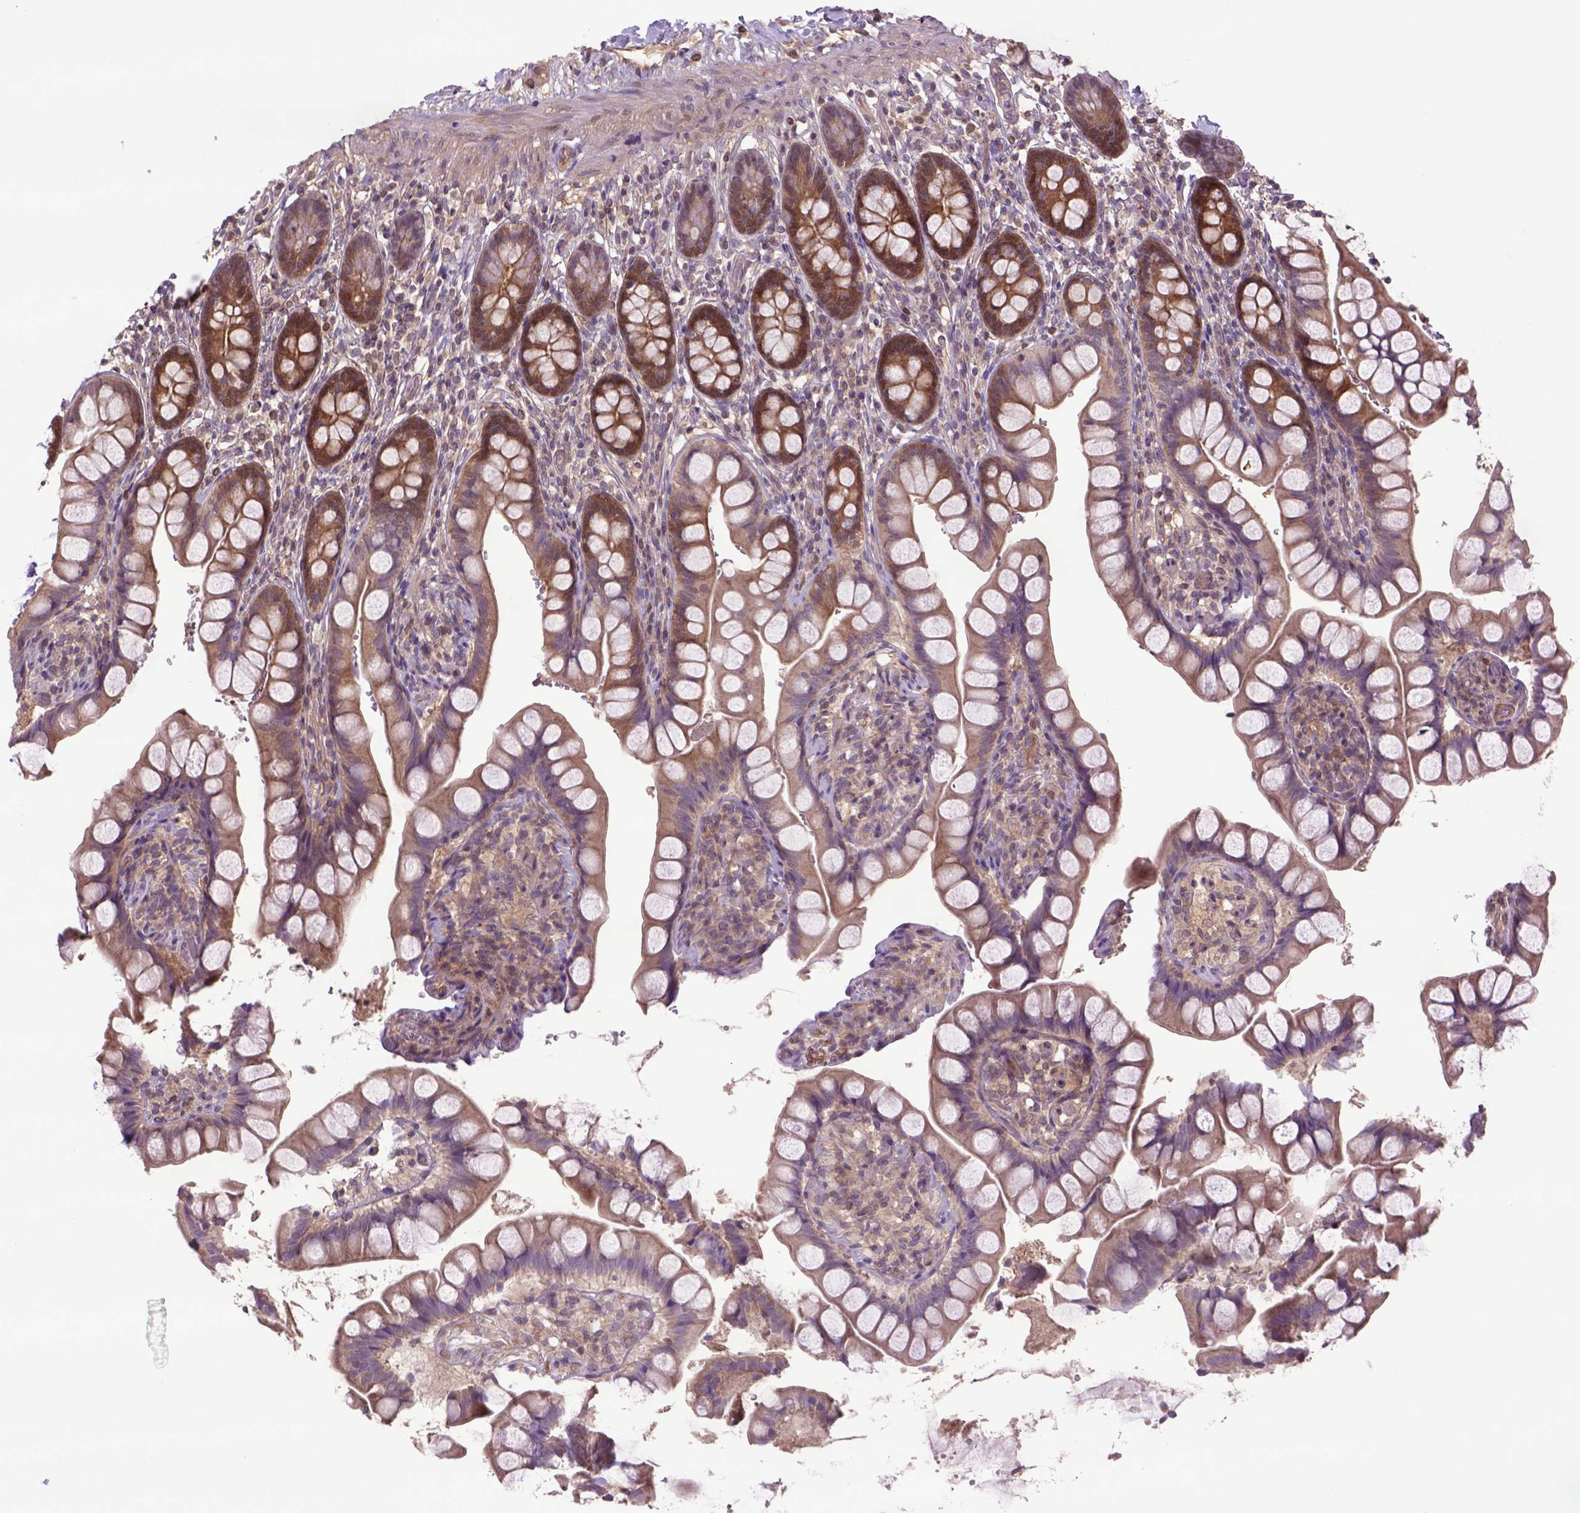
{"staining": {"intensity": "moderate", "quantity": "25%-75%", "location": "cytoplasmic/membranous"}, "tissue": "small intestine", "cell_type": "Glandular cells", "image_type": "normal", "snomed": [{"axis": "morphology", "description": "Normal tissue, NOS"}, {"axis": "topography", "description": "Small intestine"}], "caption": "Protein analysis of normal small intestine demonstrates moderate cytoplasmic/membranous staining in about 25%-75% of glandular cells. (brown staining indicates protein expression, while blue staining denotes nuclei).", "gene": "HSPBP1", "patient": {"sex": "male", "age": 70}}